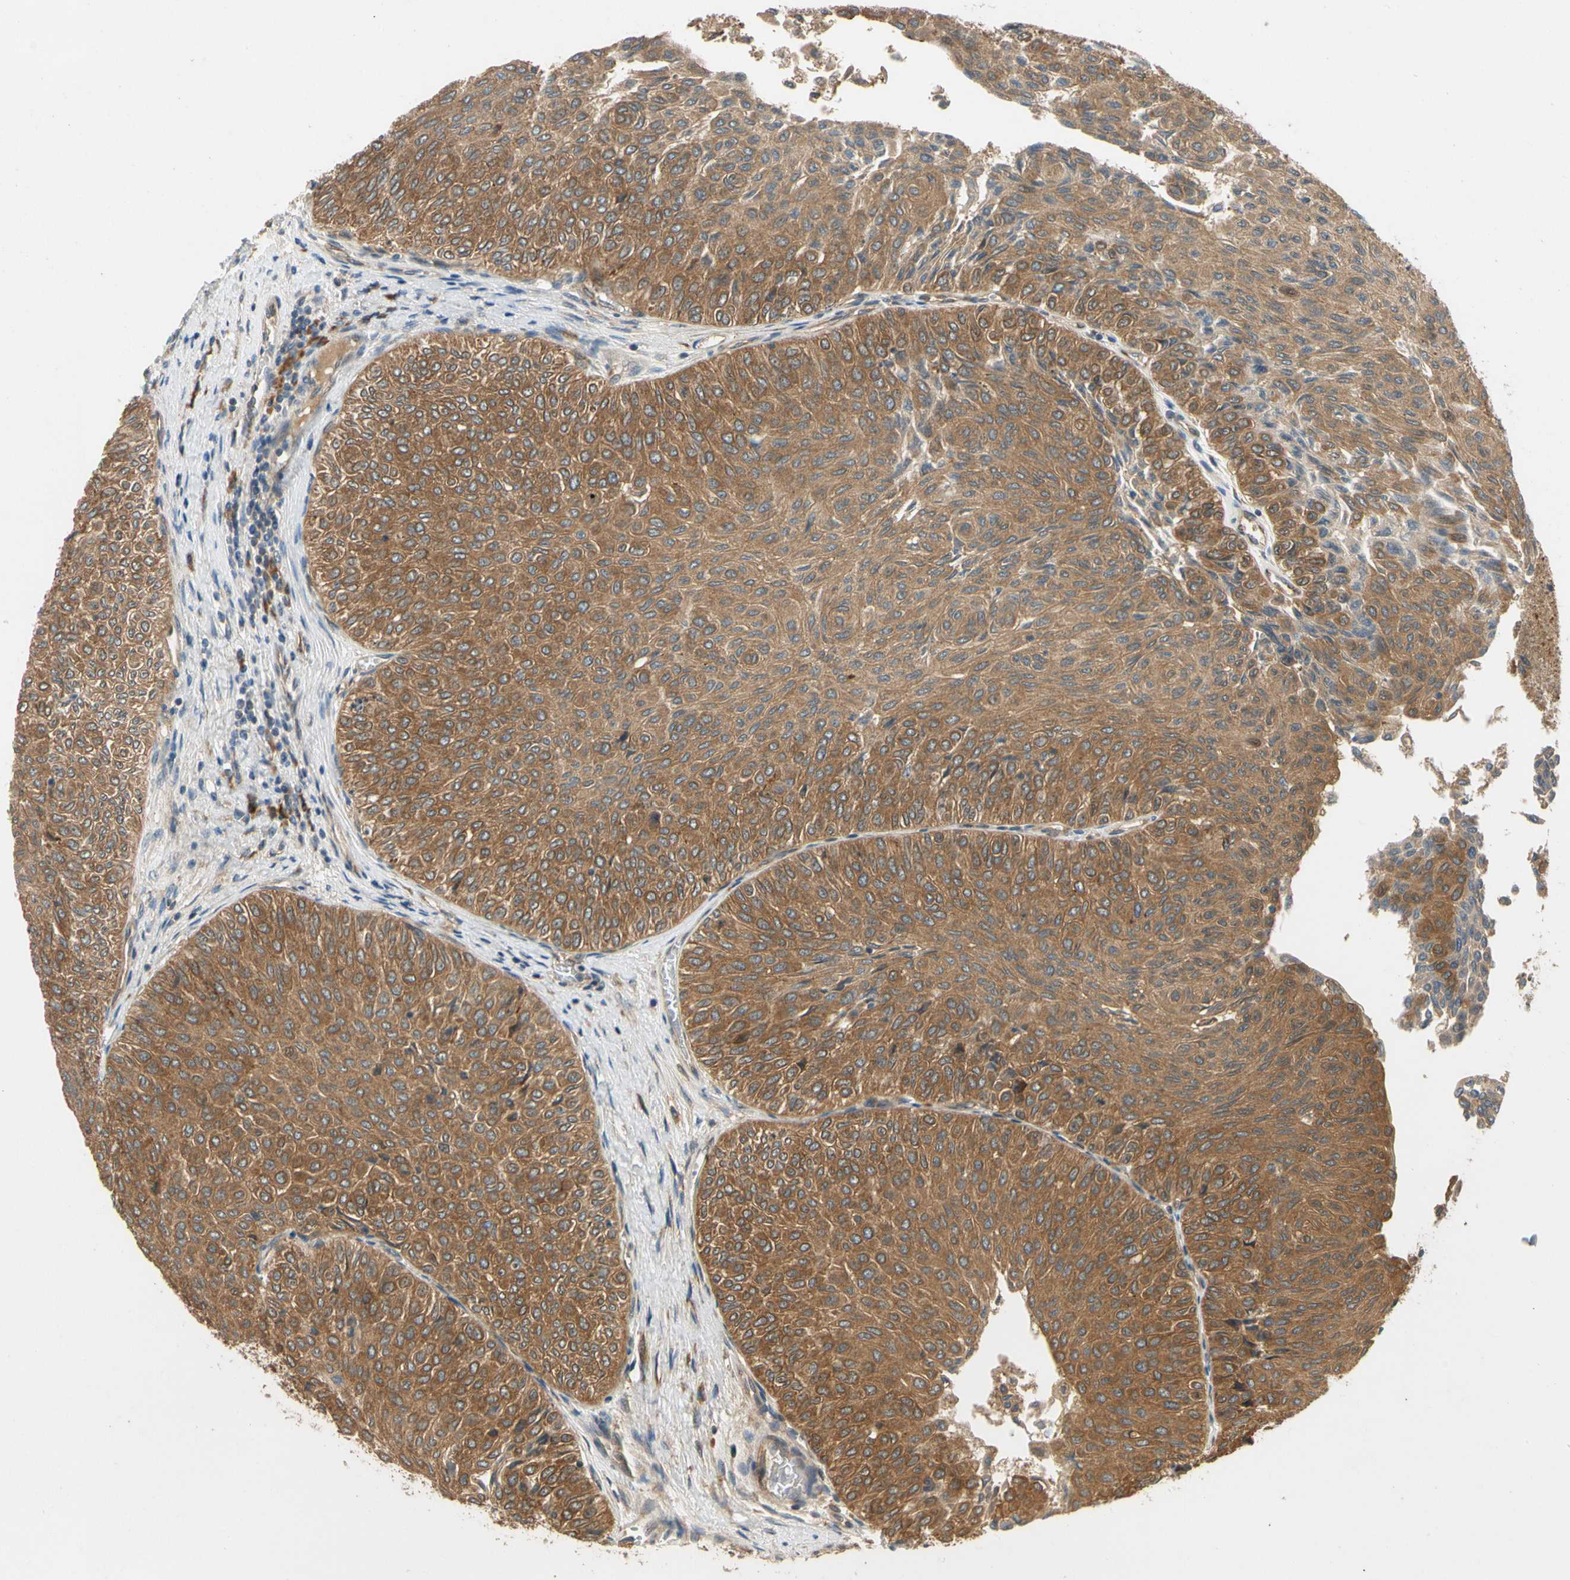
{"staining": {"intensity": "moderate", "quantity": ">75%", "location": "cytoplasmic/membranous"}, "tissue": "urothelial cancer", "cell_type": "Tumor cells", "image_type": "cancer", "snomed": [{"axis": "morphology", "description": "Urothelial carcinoma, Low grade"}, {"axis": "topography", "description": "Urinary bladder"}], "caption": "Immunohistochemical staining of urothelial cancer displays medium levels of moderate cytoplasmic/membranous expression in about >75% of tumor cells. The staining was performed using DAB (3,3'-diaminobenzidine) to visualize the protein expression in brown, while the nuclei were stained in blue with hematoxylin (Magnification: 20x).", "gene": "TDRP", "patient": {"sex": "male", "age": 78}}